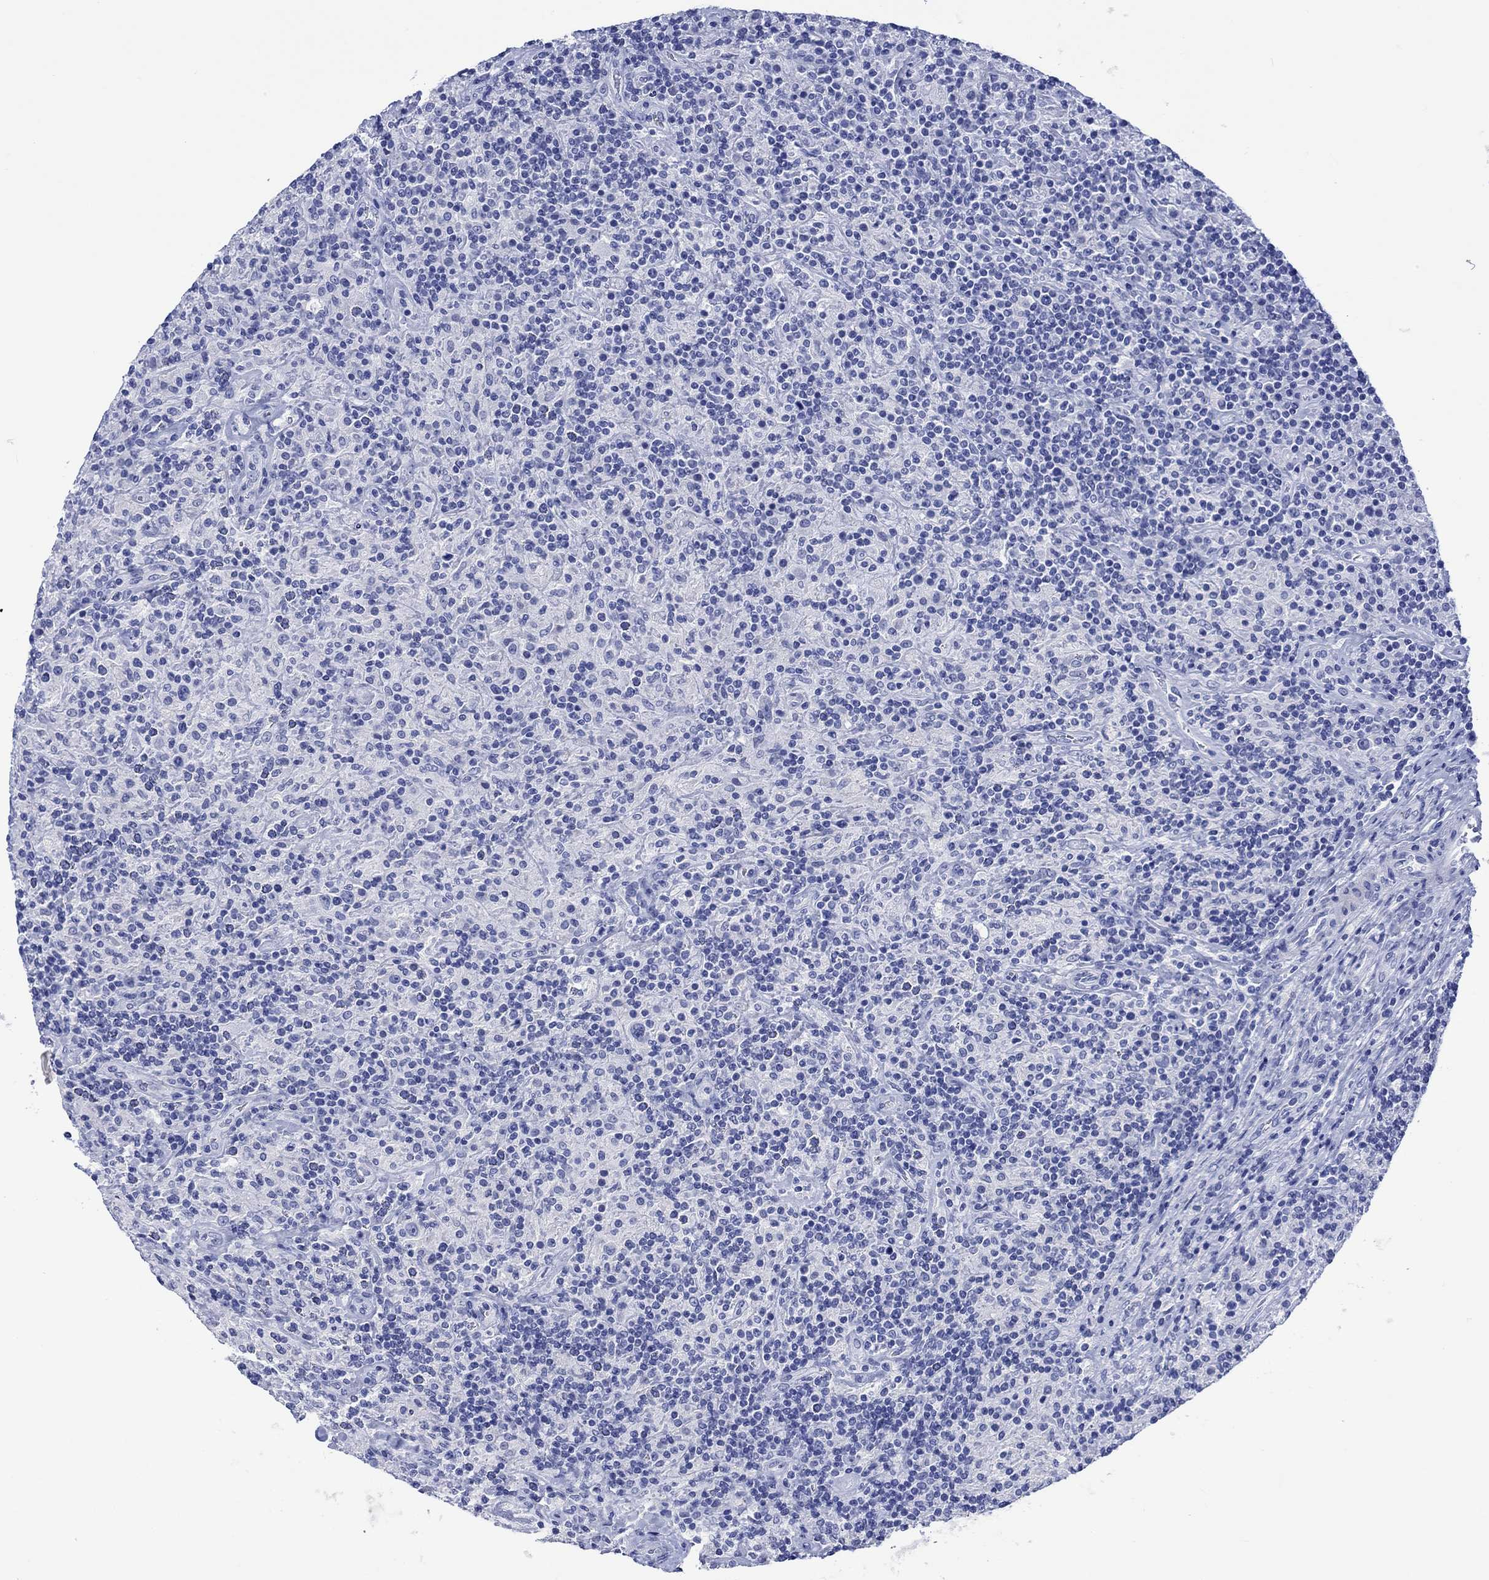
{"staining": {"intensity": "negative", "quantity": "none", "location": "none"}, "tissue": "lymphoma", "cell_type": "Tumor cells", "image_type": "cancer", "snomed": [{"axis": "morphology", "description": "Hodgkin's disease, NOS"}, {"axis": "topography", "description": "Lymph node"}], "caption": "This is a micrograph of immunohistochemistry staining of Hodgkin's disease, which shows no staining in tumor cells. (IHC, brightfield microscopy, high magnification).", "gene": "MSI1", "patient": {"sex": "male", "age": 70}}